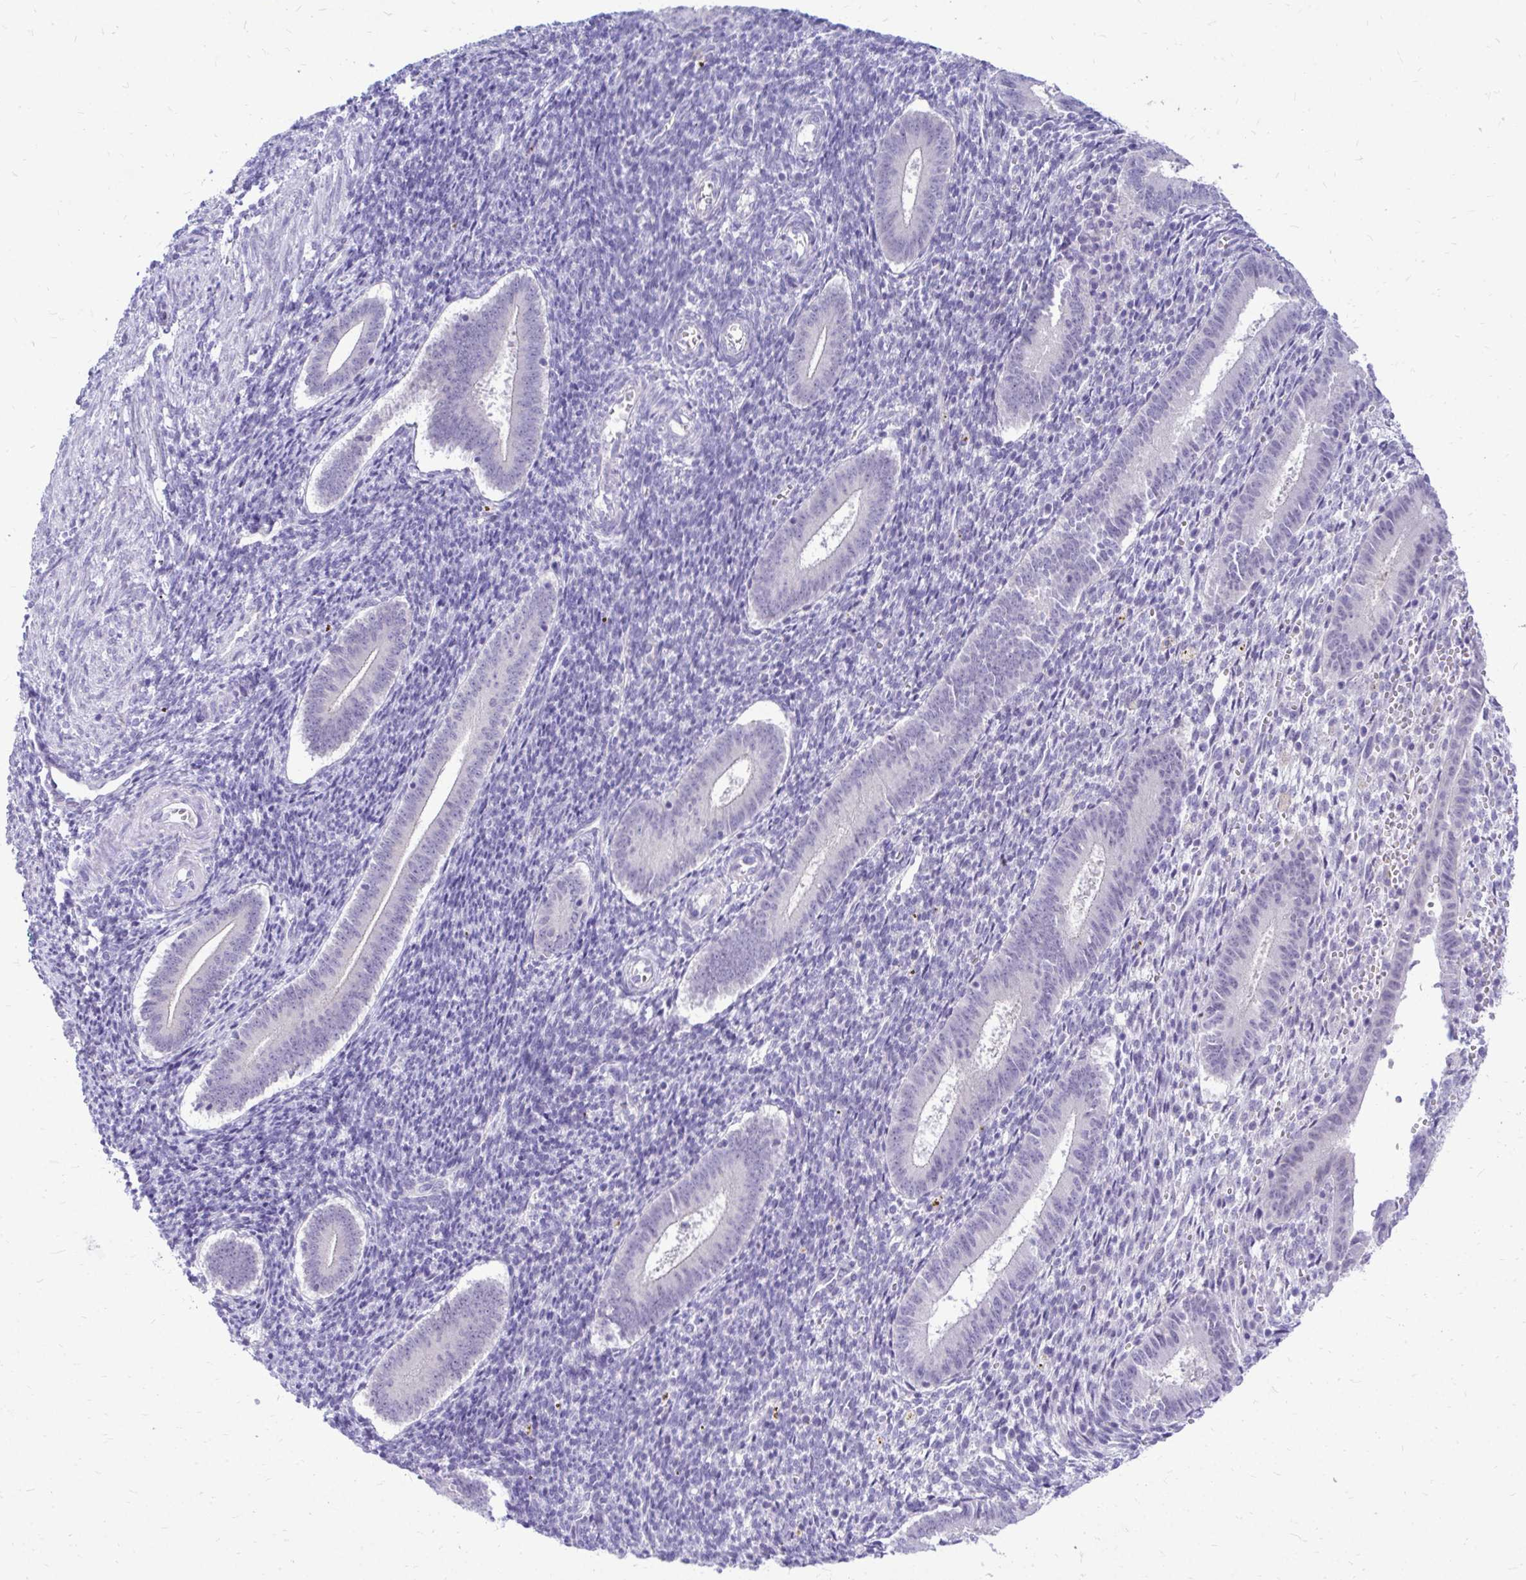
{"staining": {"intensity": "negative", "quantity": "none", "location": "none"}, "tissue": "endometrium", "cell_type": "Cells in endometrial stroma", "image_type": "normal", "snomed": [{"axis": "morphology", "description": "Normal tissue, NOS"}, {"axis": "topography", "description": "Endometrium"}], "caption": "This photomicrograph is of normal endometrium stained with immunohistochemistry (IHC) to label a protein in brown with the nuclei are counter-stained blue. There is no expression in cells in endometrial stroma. (Stains: DAB (3,3'-diaminobenzidine) immunohistochemistry with hematoxylin counter stain, Microscopy: brightfield microscopy at high magnification).", "gene": "ZSWIM9", "patient": {"sex": "female", "age": 25}}